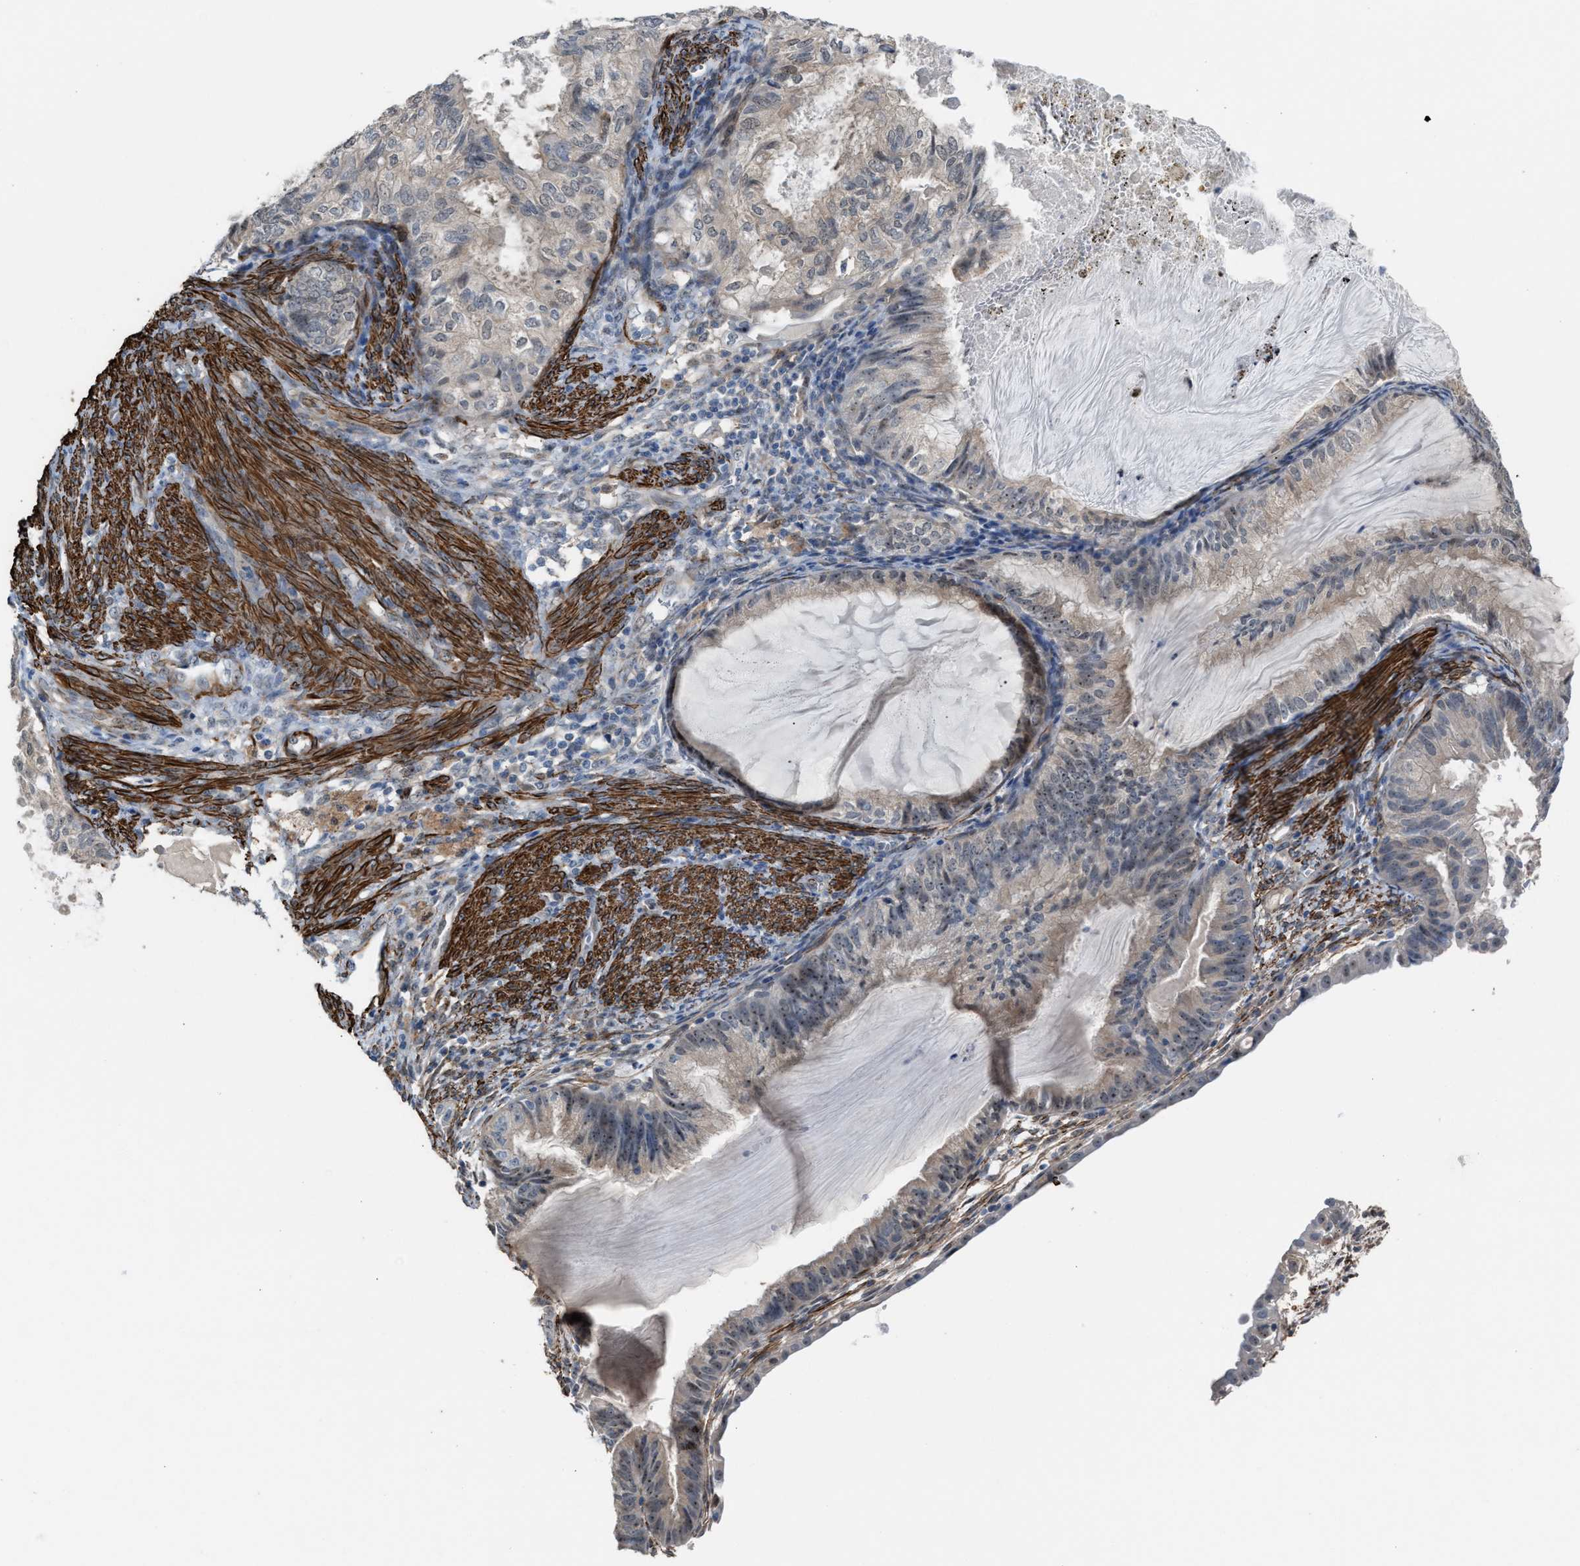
{"staining": {"intensity": "moderate", "quantity": "<25%", "location": "nuclear"}, "tissue": "cervical cancer", "cell_type": "Tumor cells", "image_type": "cancer", "snomed": [{"axis": "morphology", "description": "Normal tissue, NOS"}, {"axis": "morphology", "description": "Adenocarcinoma, NOS"}, {"axis": "topography", "description": "Cervix"}, {"axis": "topography", "description": "Endometrium"}], "caption": "Tumor cells exhibit low levels of moderate nuclear positivity in approximately <25% of cells in cervical cancer (adenocarcinoma). (IHC, brightfield microscopy, high magnification).", "gene": "NQO2", "patient": {"sex": "female", "age": 86}}